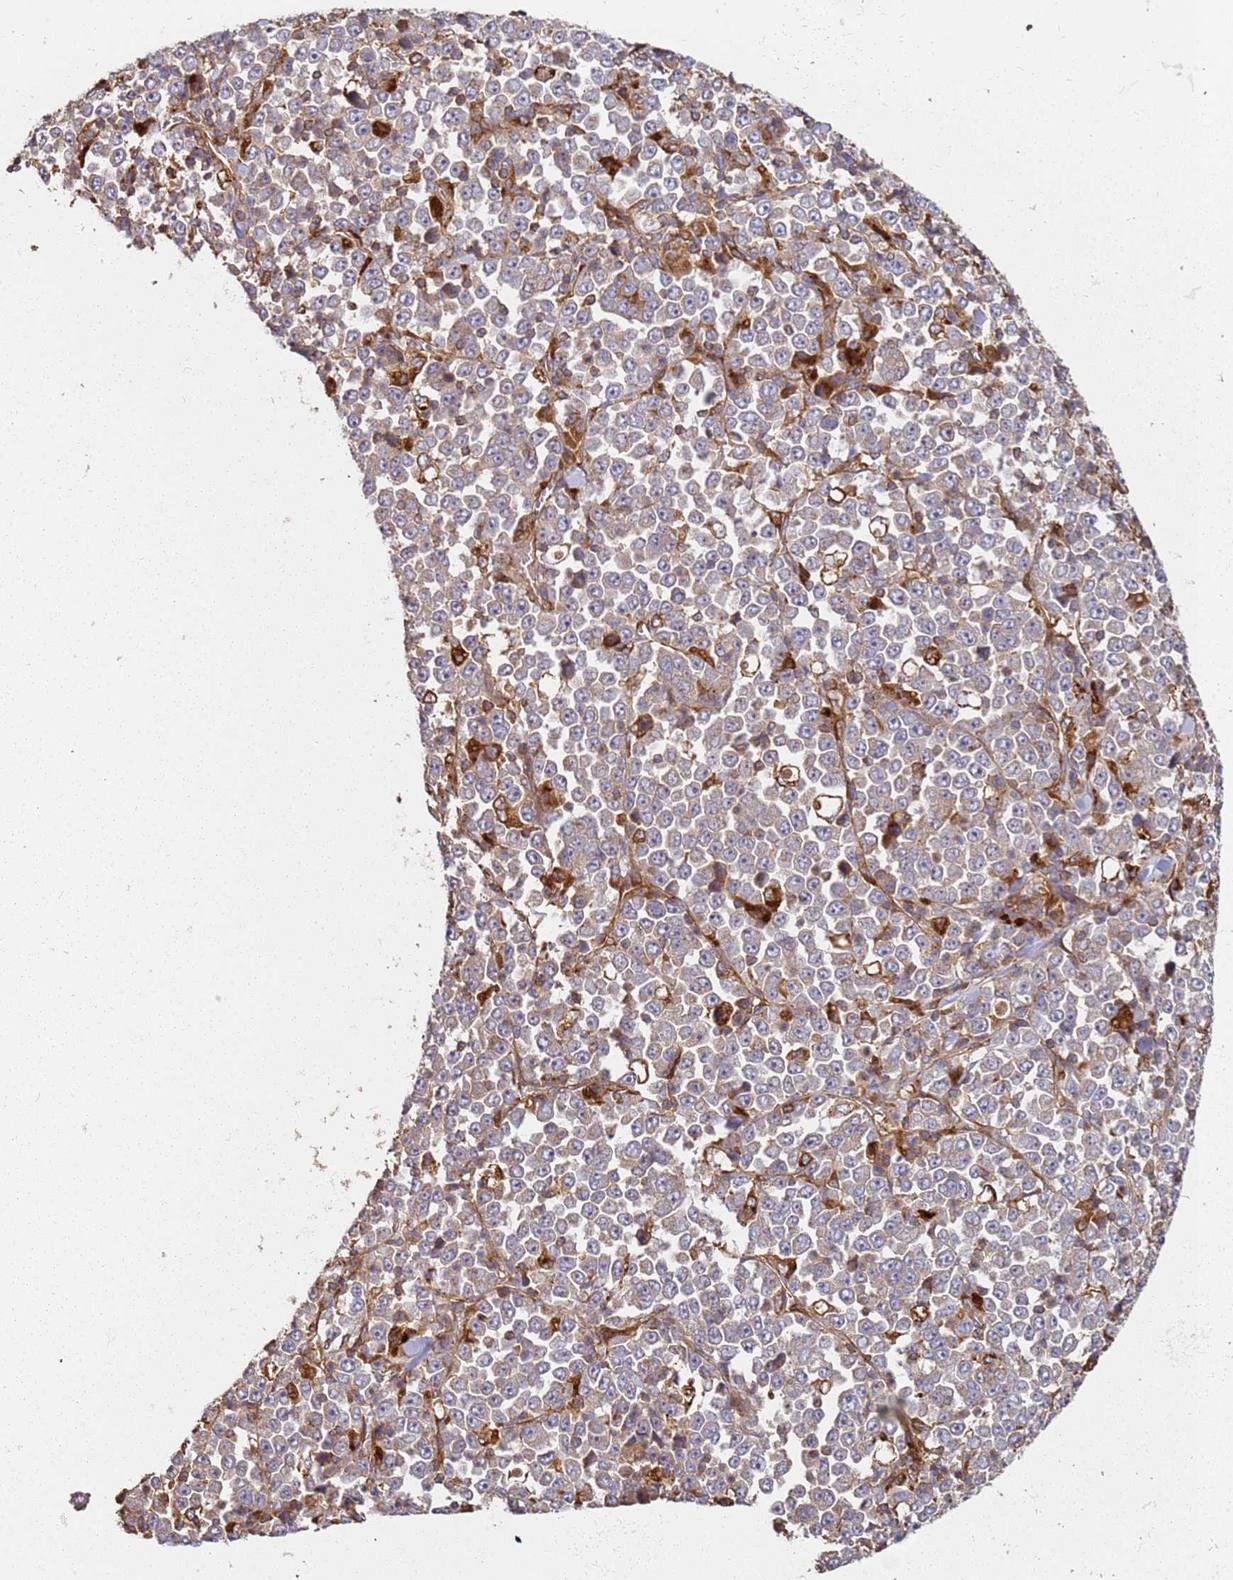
{"staining": {"intensity": "negative", "quantity": "none", "location": "none"}, "tissue": "stomach cancer", "cell_type": "Tumor cells", "image_type": "cancer", "snomed": [{"axis": "morphology", "description": "Normal tissue, NOS"}, {"axis": "morphology", "description": "Adenocarcinoma, NOS"}, {"axis": "topography", "description": "Stomach, upper"}, {"axis": "topography", "description": "Stomach"}], "caption": "Immunohistochemistry of stomach adenocarcinoma reveals no staining in tumor cells.", "gene": "SCGB2B2", "patient": {"sex": "male", "age": 59}}